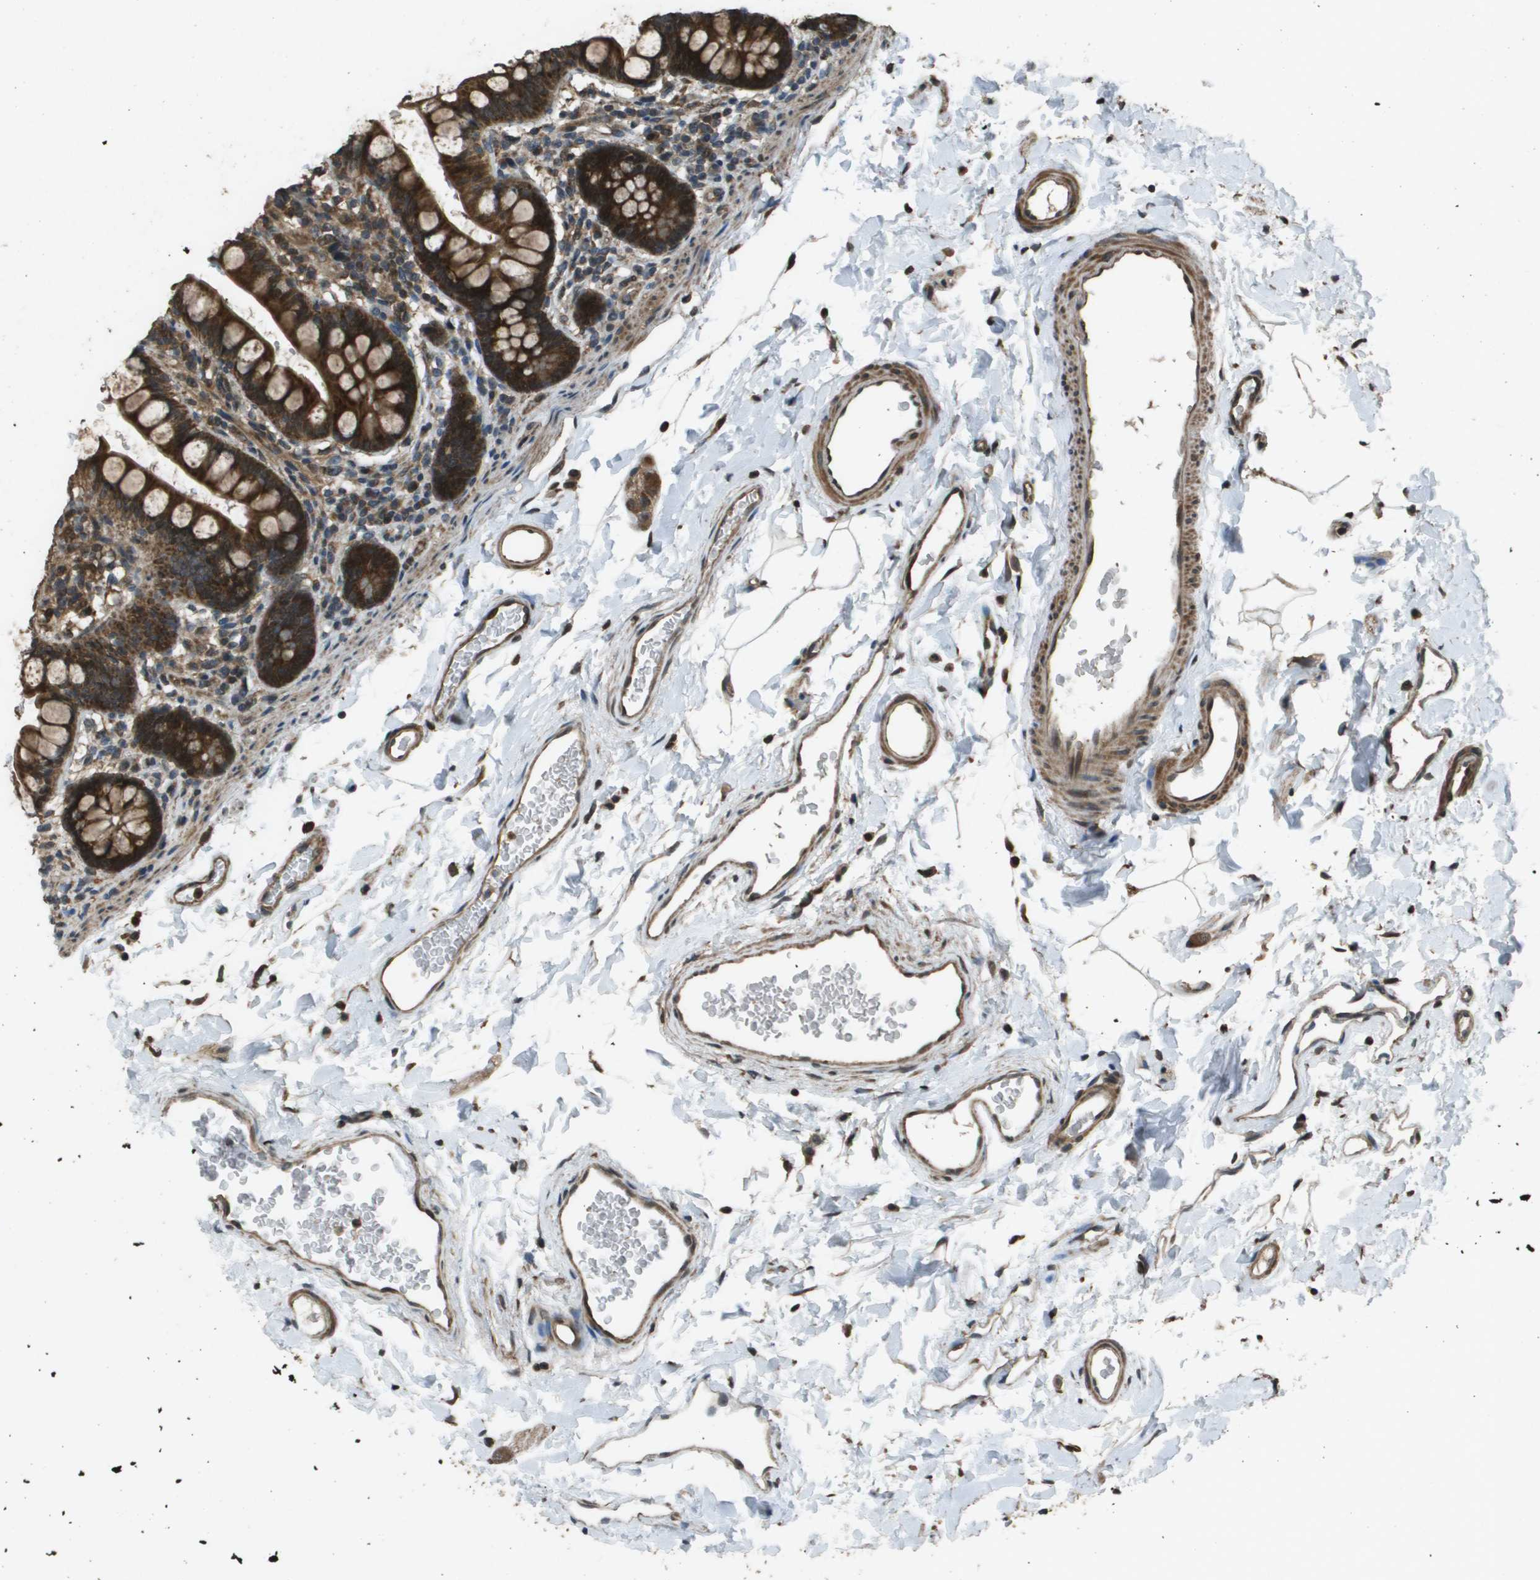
{"staining": {"intensity": "strong", "quantity": ">75%", "location": "cytoplasmic/membranous"}, "tissue": "small intestine", "cell_type": "Glandular cells", "image_type": "normal", "snomed": [{"axis": "morphology", "description": "Normal tissue, NOS"}, {"axis": "topography", "description": "Small intestine"}], "caption": "High-magnification brightfield microscopy of benign small intestine stained with DAB (3,3'-diaminobenzidine) (brown) and counterstained with hematoxylin (blue). glandular cells exhibit strong cytoplasmic/membranous positivity is identified in about>75% of cells.", "gene": "FIG4", "patient": {"sex": "female", "age": 58}}